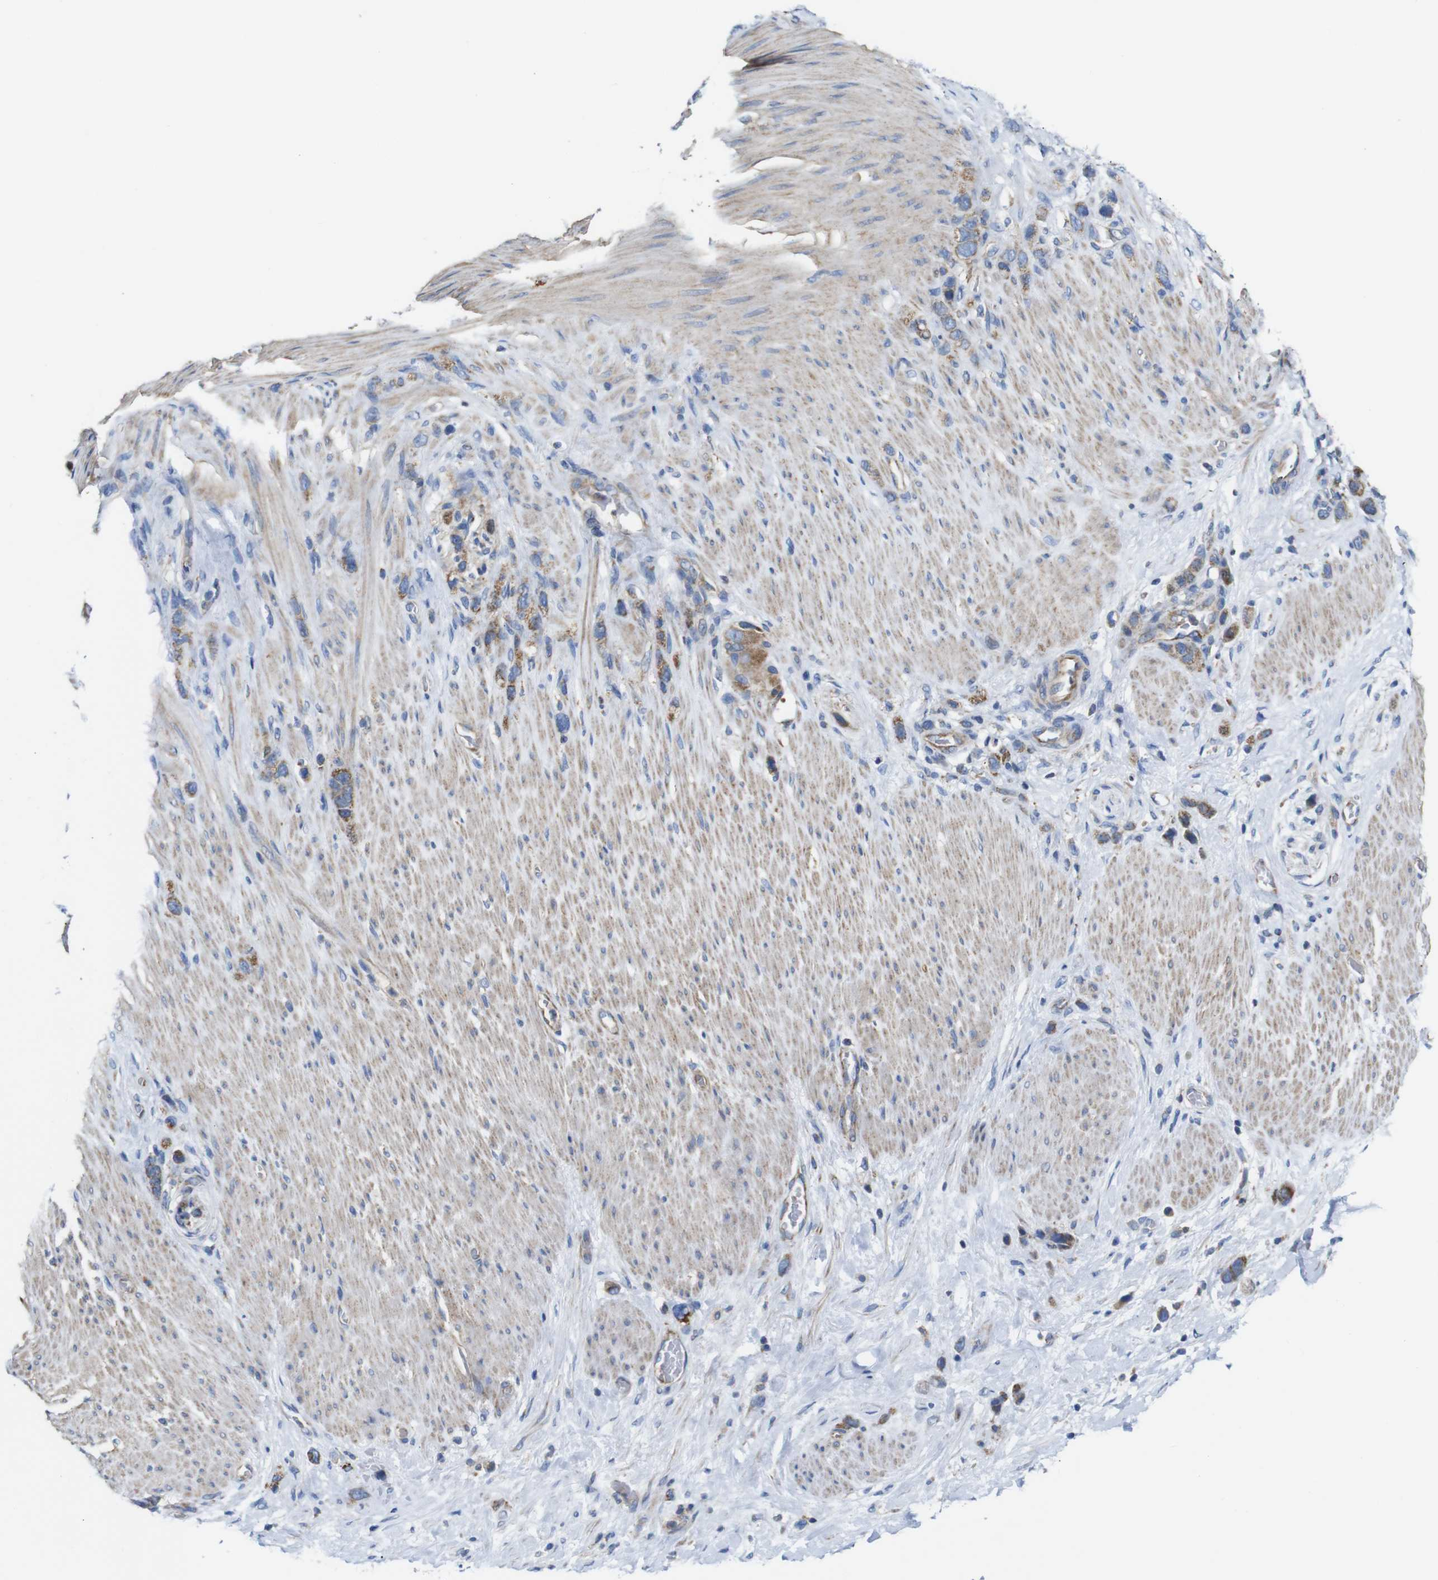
{"staining": {"intensity": "moderate", "quantity": ">75%", "location": "cytoplasmic/membranous"}, "tissue": "stomach cancer", "cell_type": "Tumor cells", "image_type": "cancer", "snomed": [{"axis": "morphology", "description": "Adenocarcinoma, NOS"}, {"axis": "morphology", "description": "Adenocarcinoma, High grade"}, {"axis": "topography", "description": "Stomach, upper"}, {"axis": "topography", "description": "Stomach, lower"}], "caption": "Brown immunohistochemical staining in stomach cancer (adenocarcinoma (high-grade)) demonstrates moderate cytoplasmic/membranous staining in about >75% of tumor cells. (DAB IHC, brown staining for protein, blue staining for nuclei).", "gene": "PDCD1LG2", "patient": {"sex": "female", "age": 65}}